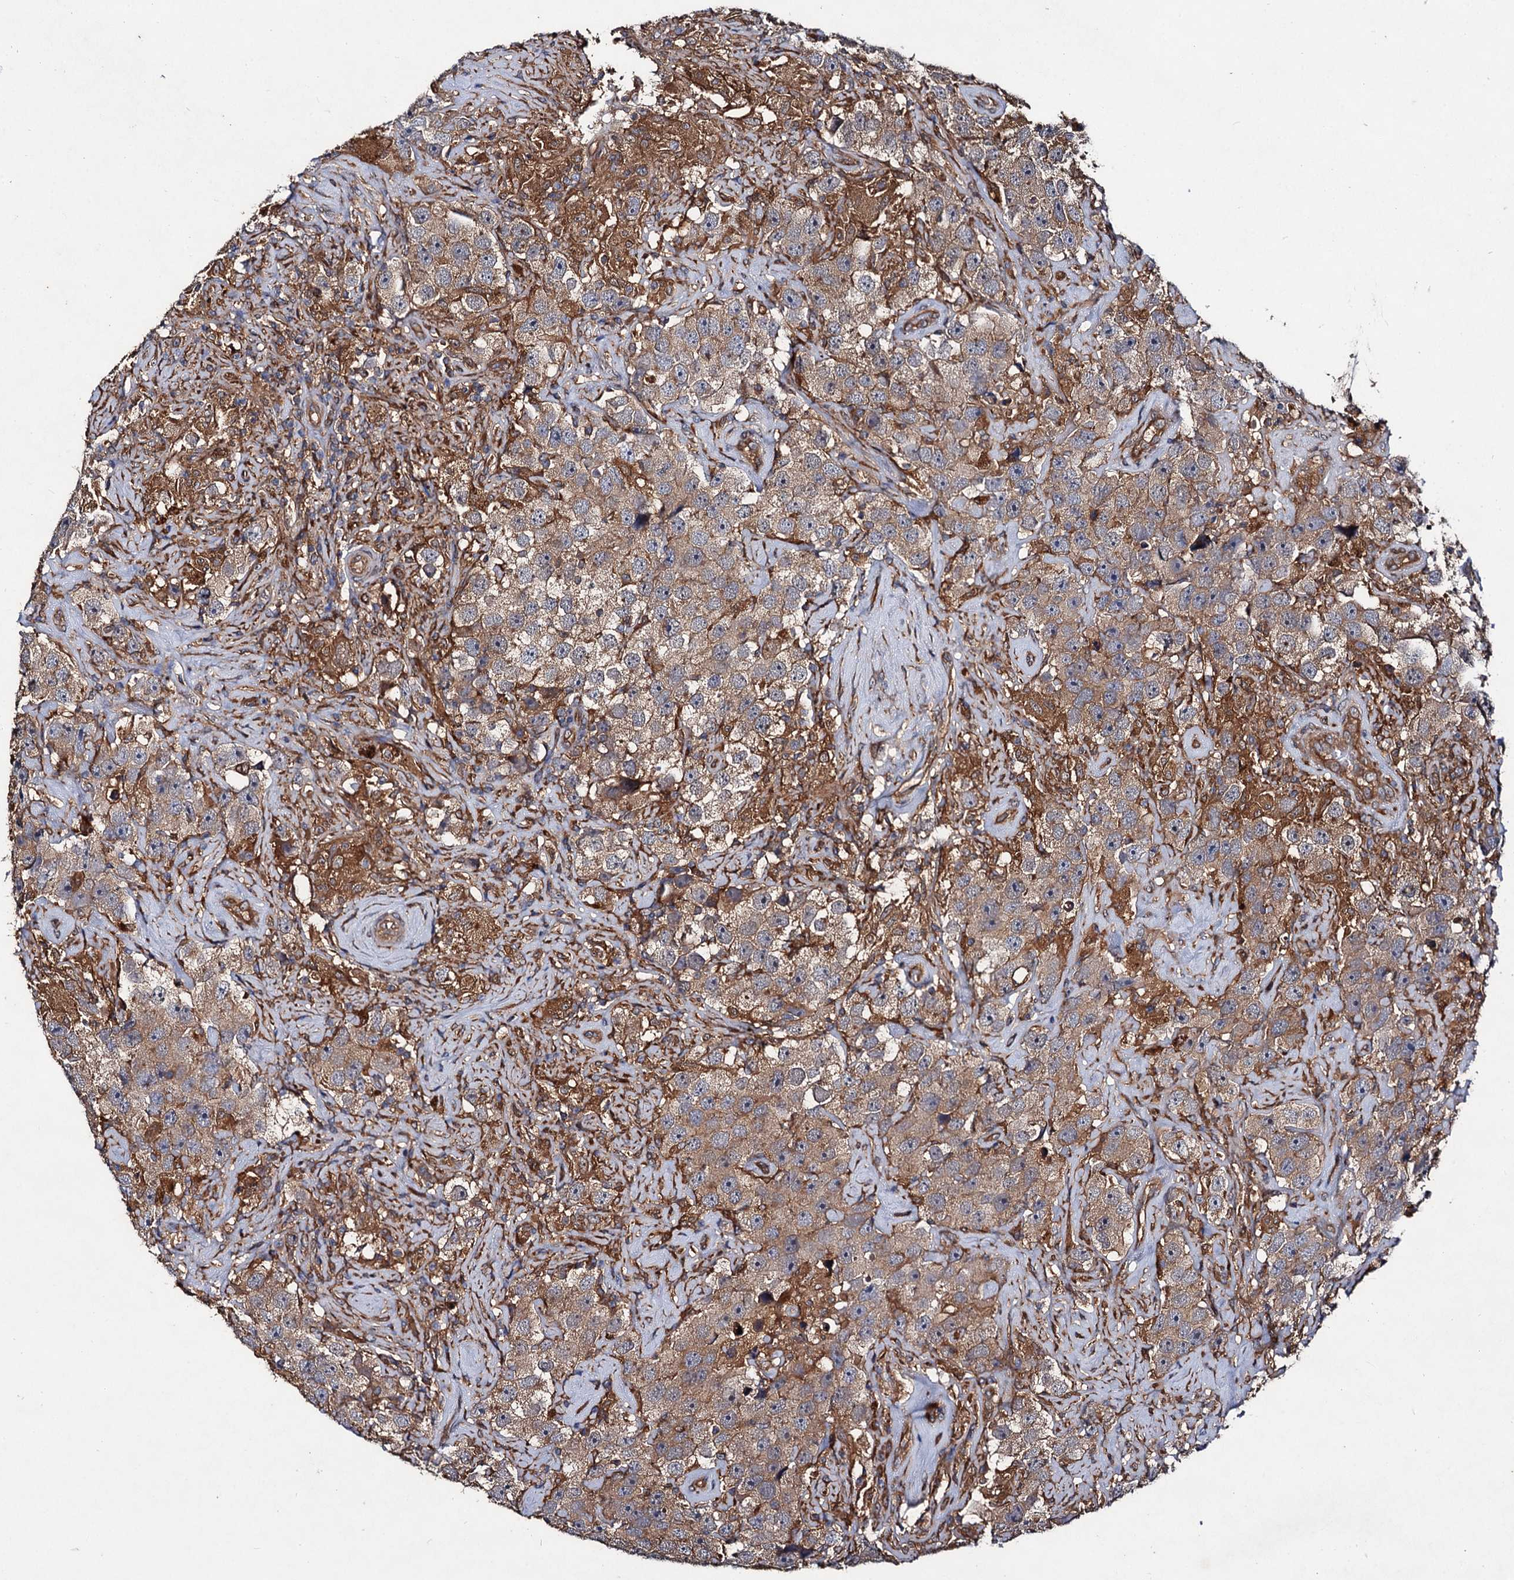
{"staining": {"intensity": "moderate", "quantity": ">75%", "location": "cytoplasmic/membranous"}, "tissue": "testis cancer", "cell_type": "Tumor cells", "image_type": "cancer", "snomed": [{"axis": "morphology", "description": "Seminoma, NOS"}, {"axis": "topography", "description": "Testis"}], "caption": "An image of human testis seminoma stained for a protein shows moderate cytoplasmic/membranous brown staining in tumor cells.", "gene": "VPS29", "patient": {"sex": "male", "age": 49}}